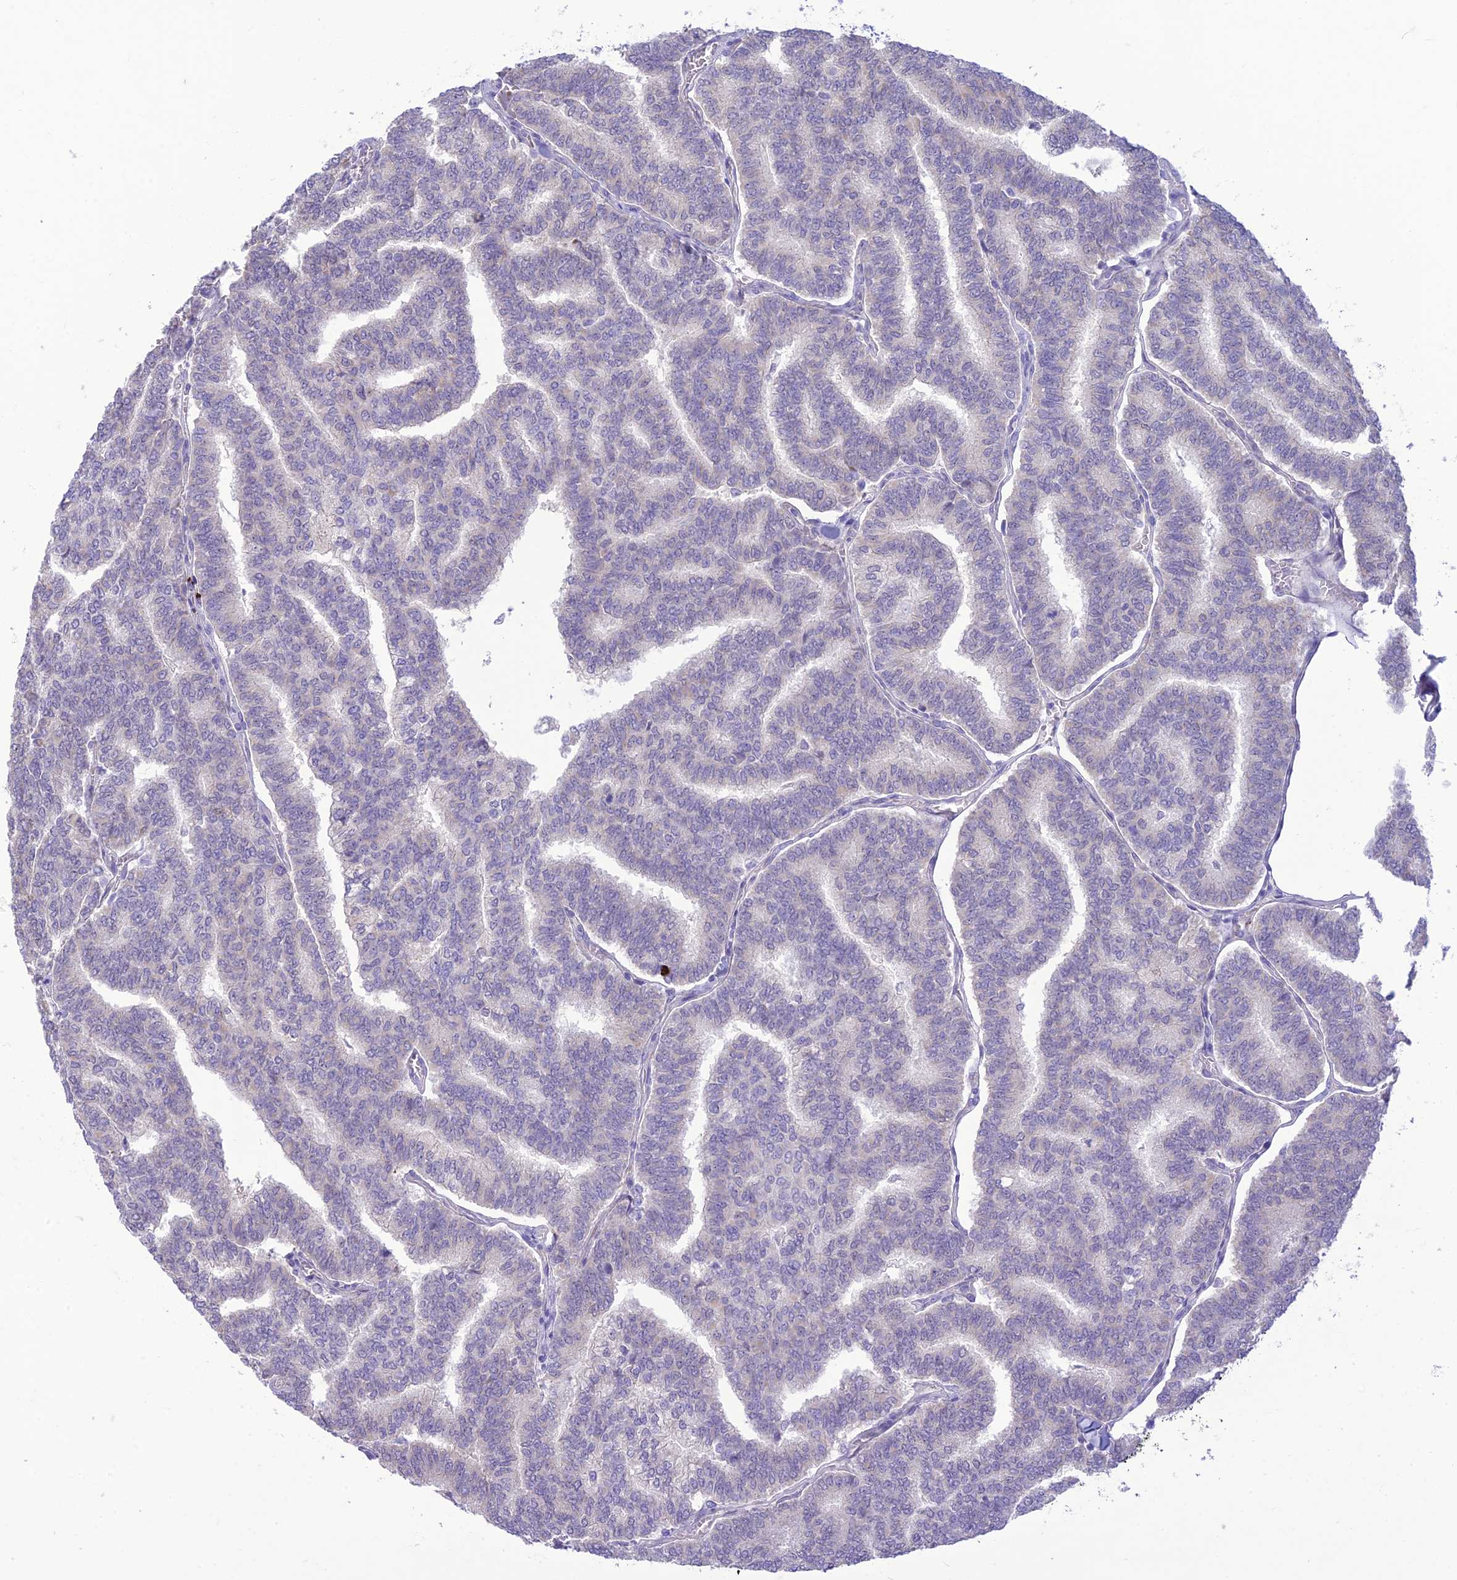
{"staining": {"intensity": "negative", "quantity": "none", "location": "none"}, "tissue": "thyroid cancer", "cell_type": "Tumor cells", "image_type": "cancer", "snomed": [{"axis": "morphology", "description": "Papillary adenocarcinoma, NOS"}, {"axis": "topography", "description": "Thyroid gland"}], "caption": "Tumor cells show no significant positivity in papillary adenocarcinoma (thyroid).", "gene": "DHDH", "patient": {"sex": "female", "age": 35}}